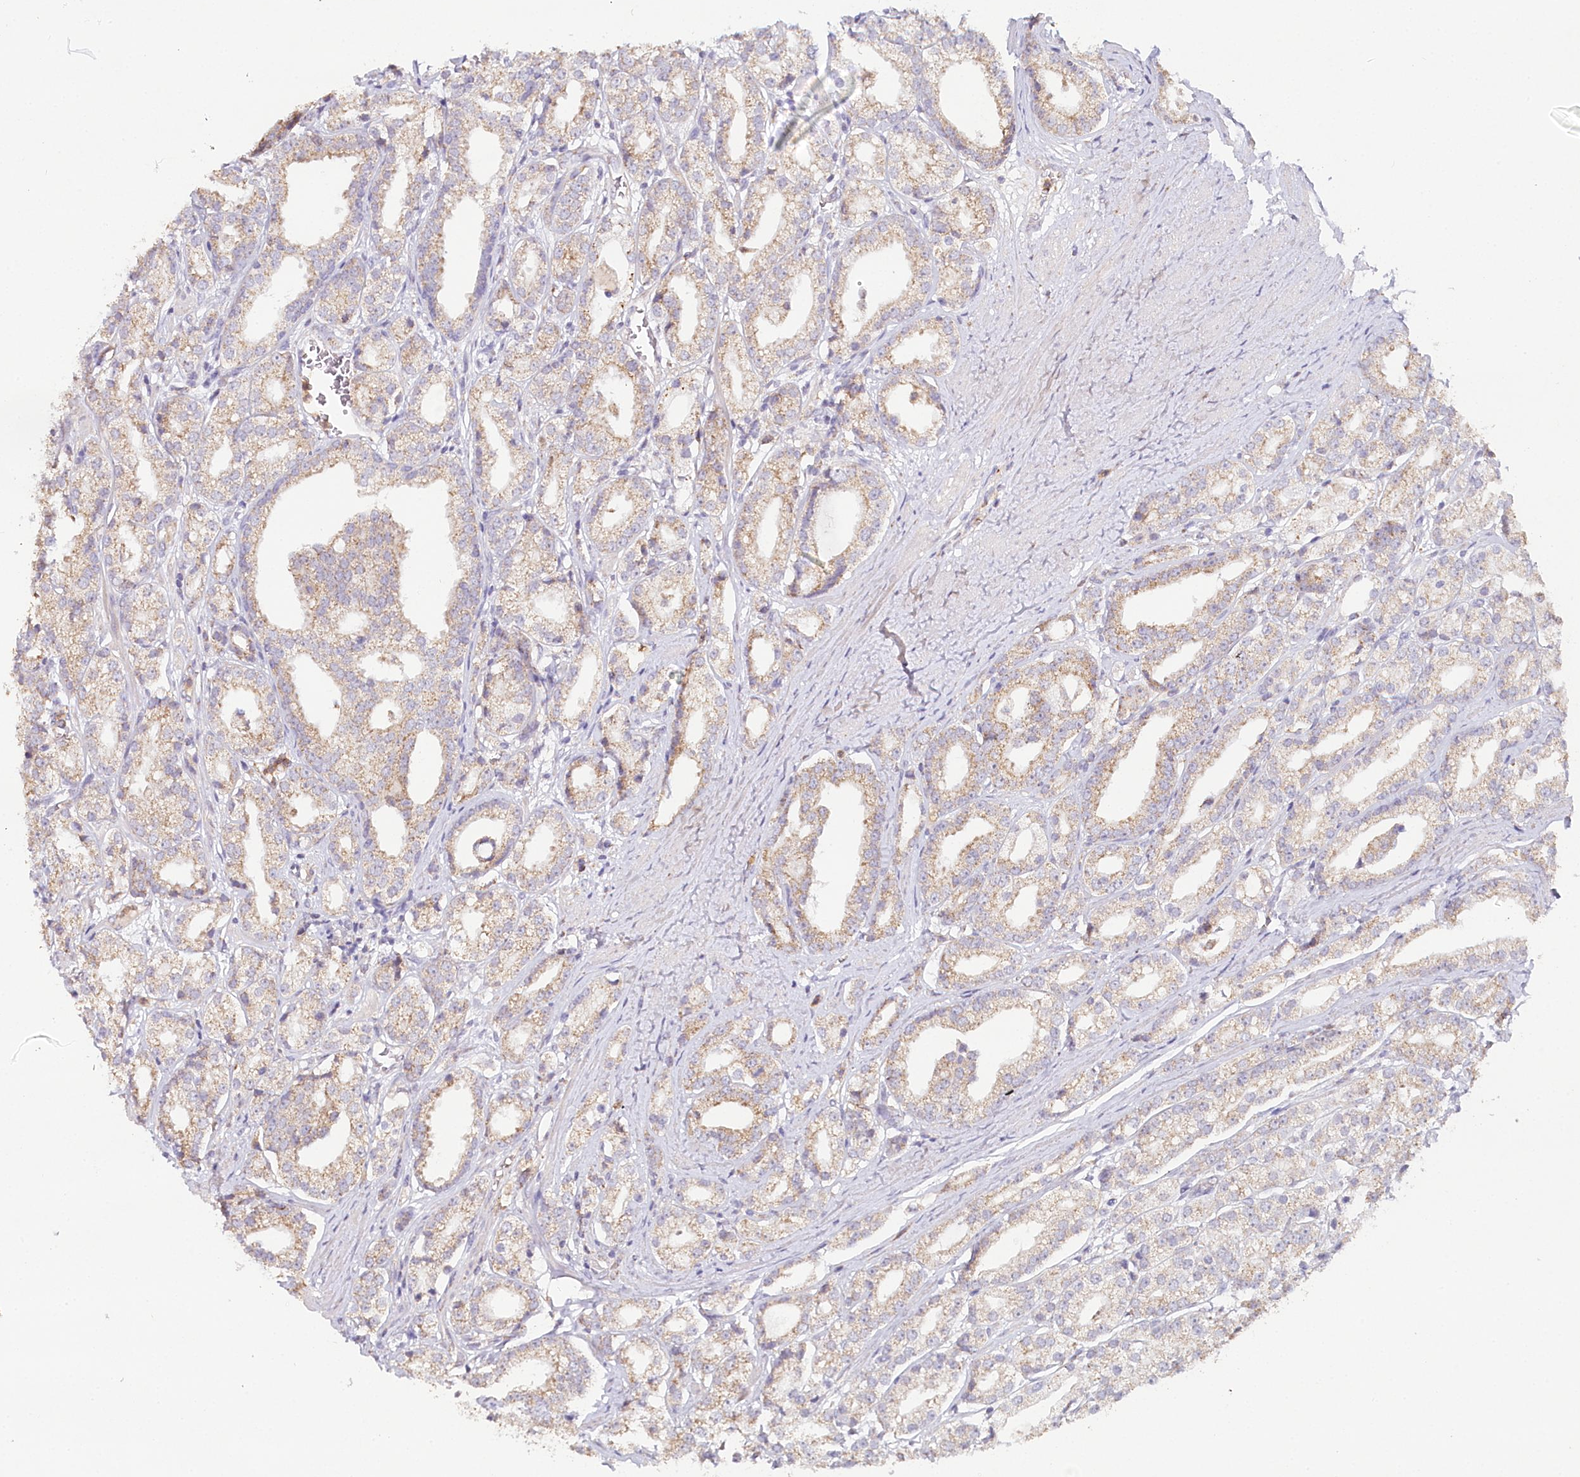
{"staining": {"intensity": "weak", "quantity": "25%-75%", "location": "cytoplasmic/membranous"}, "tissue": "prostate cancer", "cell_type": "Tumor cells", "image_type": "cancer", "snomed": [{"axis": "morphology", "description": "Adenocarcinoma, High grade"}, {"axis": "topography", "description": "Prostate"}], "caption": "Adenocarcinoma (high-grade) (prostate) tissue demonstrates weak cytoplasmic/membranous staining in approximately 25%-75% of tumor cells", "gene": "MMP25", "patient": {"sex": "male", "age": 69}}